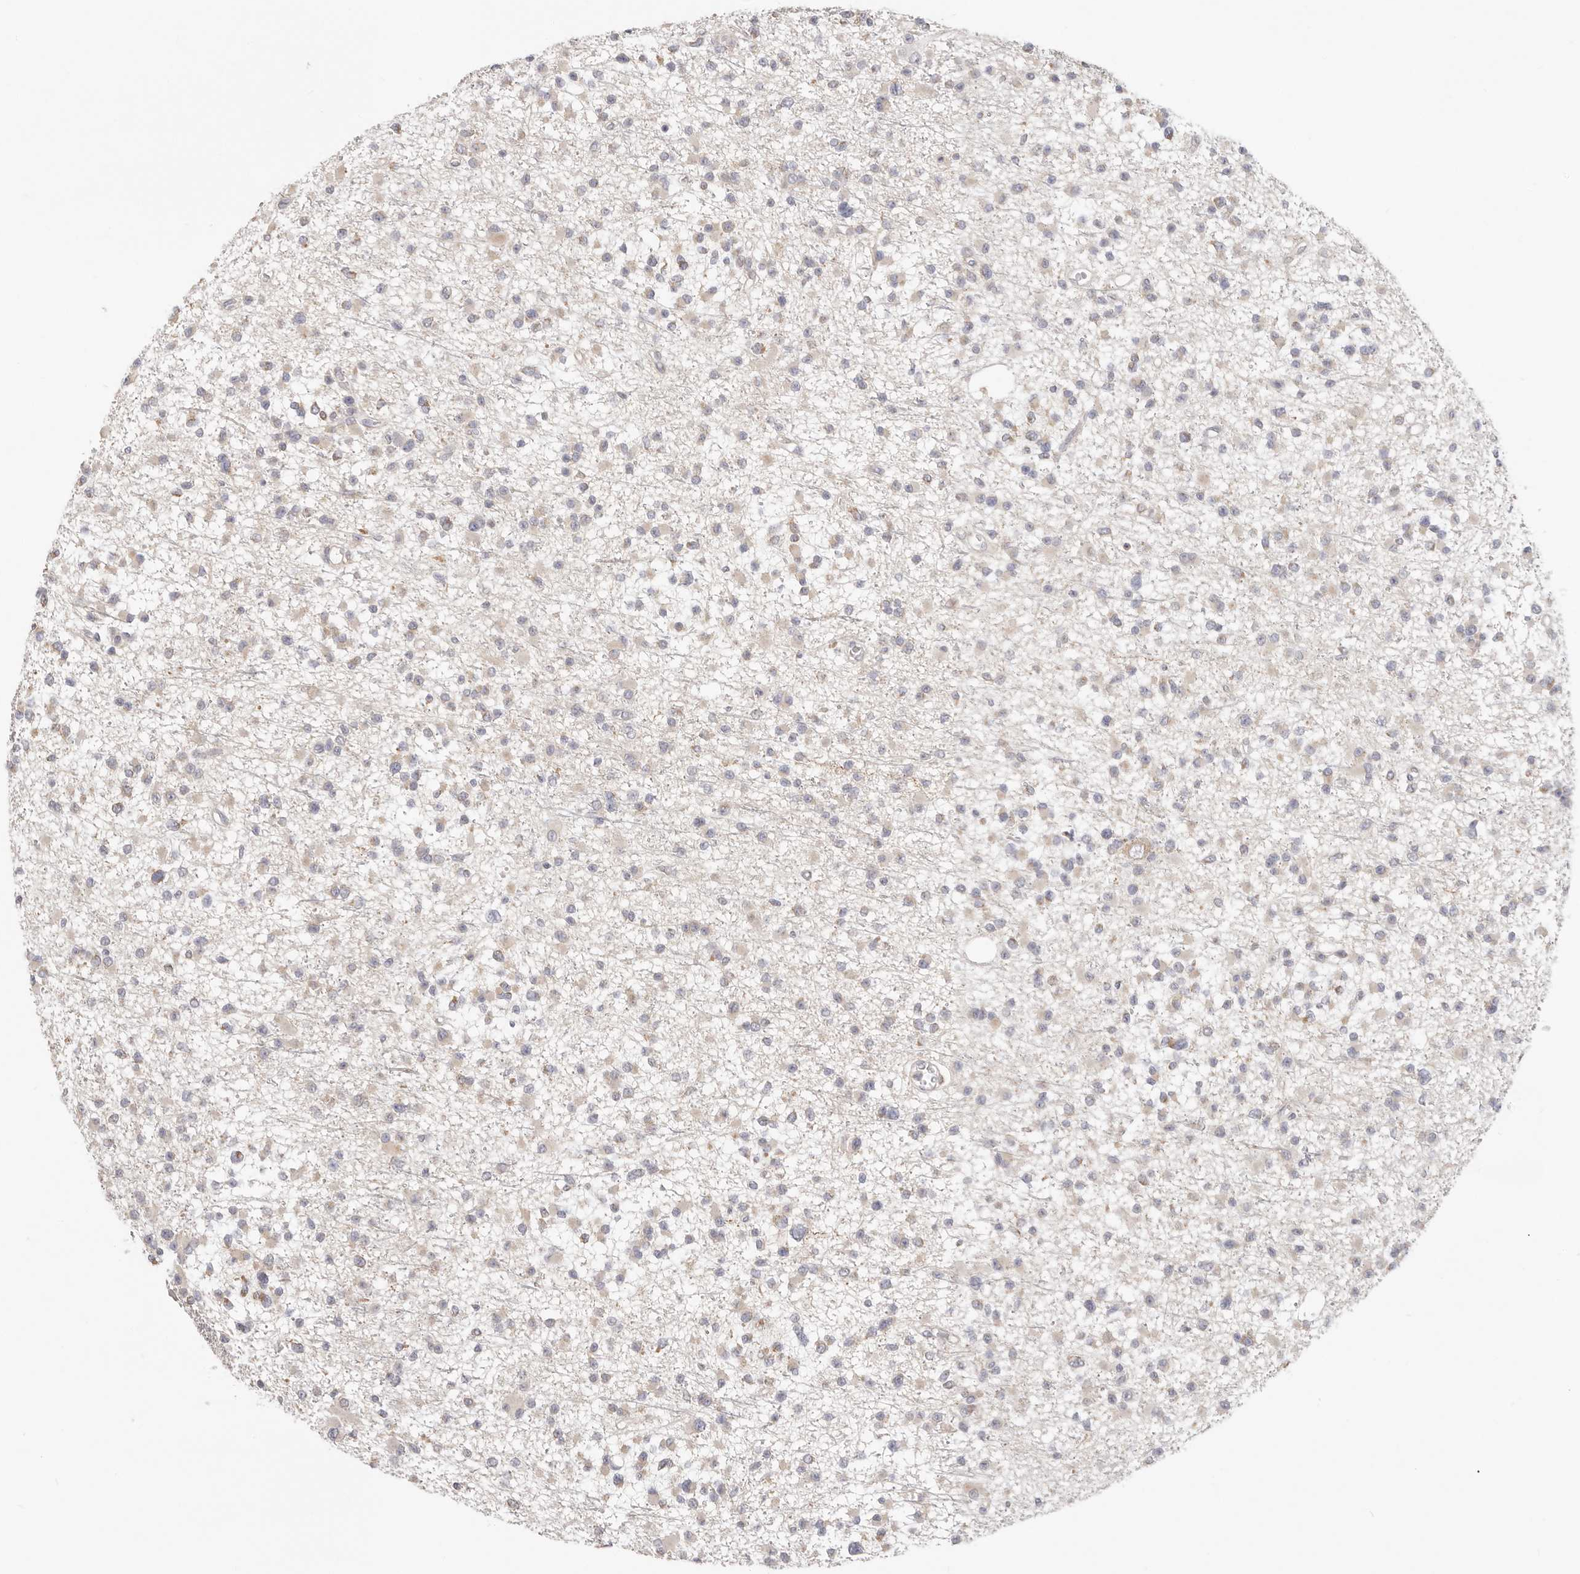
{"staining": {"intensity": "negative", "quantity": "none", "location": "none"}, "tissue": "glioma", "cell_type": "Tumor cells", "image_type": "cancer", "snomed": [{"axis": "morphology", "description": "Glioma, malignant, Low grade"}, {"axis": "topography", "description": "Brain"}], "caption": "DAB immunohistochemical staining of human malignant low-grade glioma reveals no significant positivity in tumor cells.", "gene": "USH1C", "patient": {"sex": "female", "age": 22}}